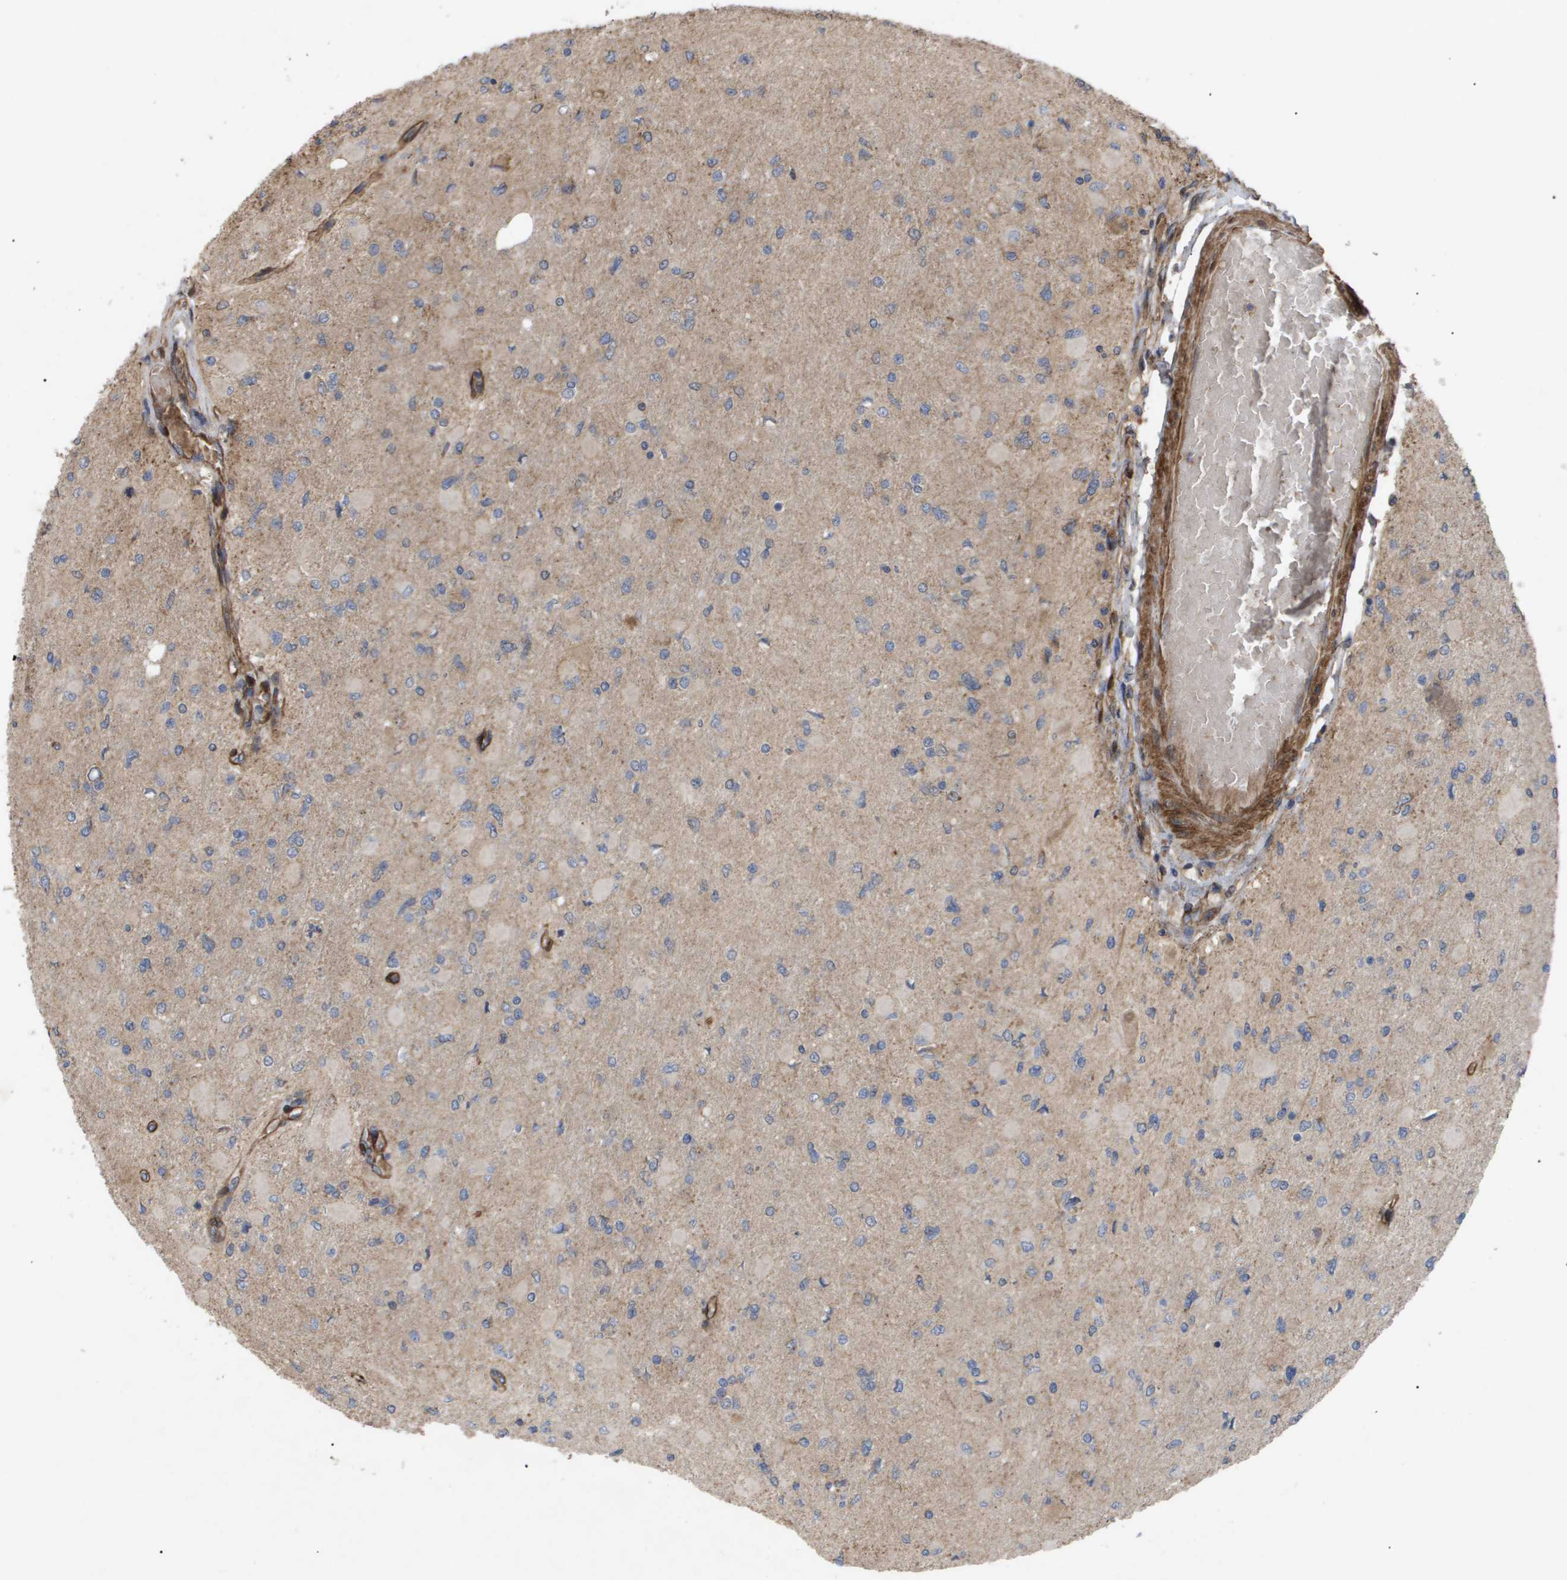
{"staining": {"intensity": "weak", "quantity": "<25%", "location": "cytoplasmic/membranous"}, "tissue": "glioma", "cell_type": "Tumor cells", "image_type": "cancer", "snomed": [{"axis": "morphology", "description": "Glioma, malignant, High grade"}, {"axis": "topography", "description": "Cerebral cortex"}], "caption": "Immunohistochemistry (IHC) micrograph of glioma stained for a protein (brown), which displays no expression in tumor cells.", "gene": "TNS1", "patient": {"sex": "female", "age": 36}}